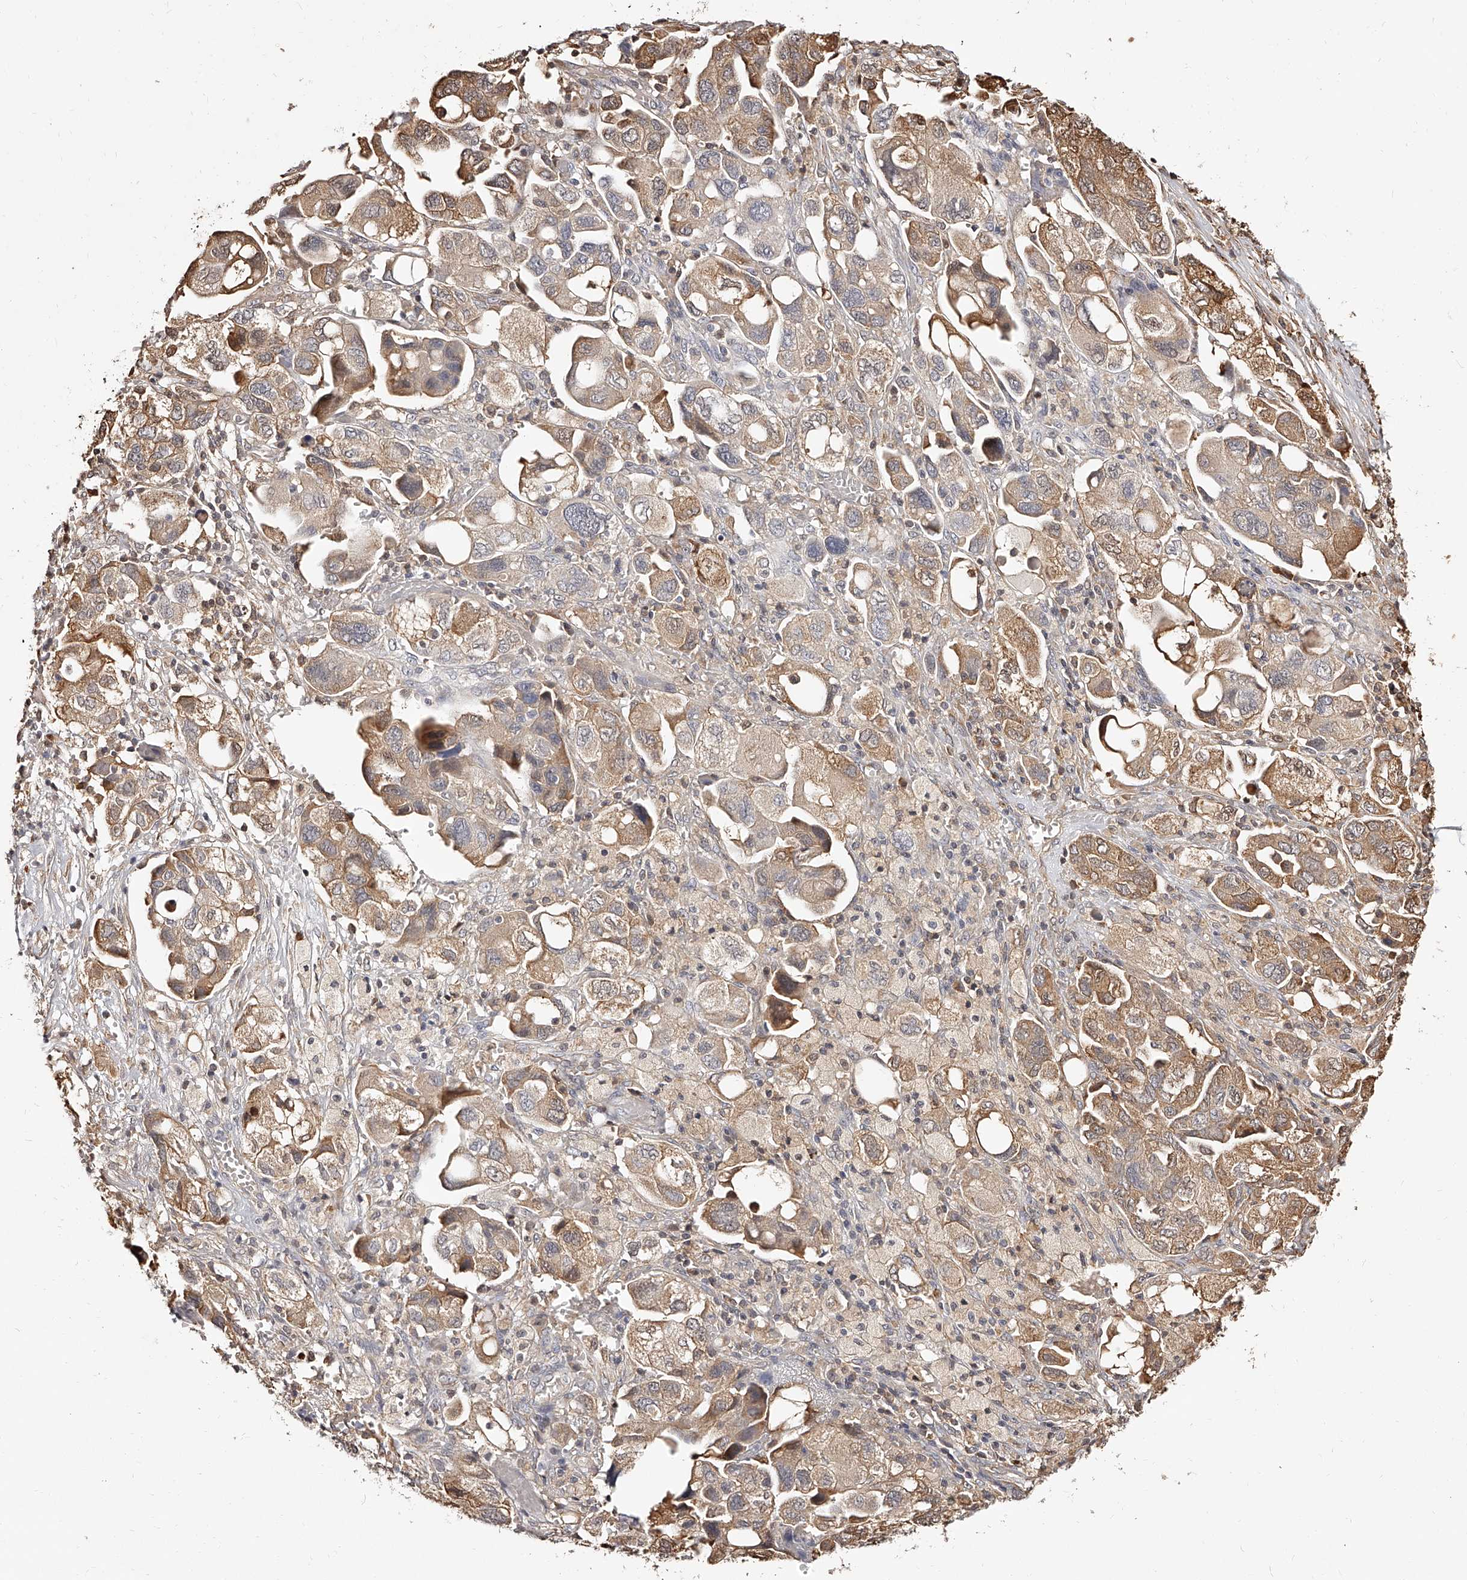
{"staining": {"intensity": "moderate", "quantity": ">75%", "location": "cytoplasmic/membranous"}, "tissue": "ovarian cancer", "cell_type": "Tumor cells", "image_type": "cancer", "snomed": [{"axis": "morphology", "description": "Carcinoma, NOS"}, {"axis": "morphology", "description": "Cystadenocarcinoma, serous, NOS"}, {"axis": "topography", "description": "Ovary"}], "caption": "The histopathology image demonstrates staining of ovarian cancer (carcinoma), revealing moderate cytoplasmic/membranous protein staining (brown color) within tumor cells. Immunohistochemistry stains the protein of interest in brown and the nuclei are stained blue.", "gene": "ZNF582", "patient": {"sex": "female", "age": 69}}